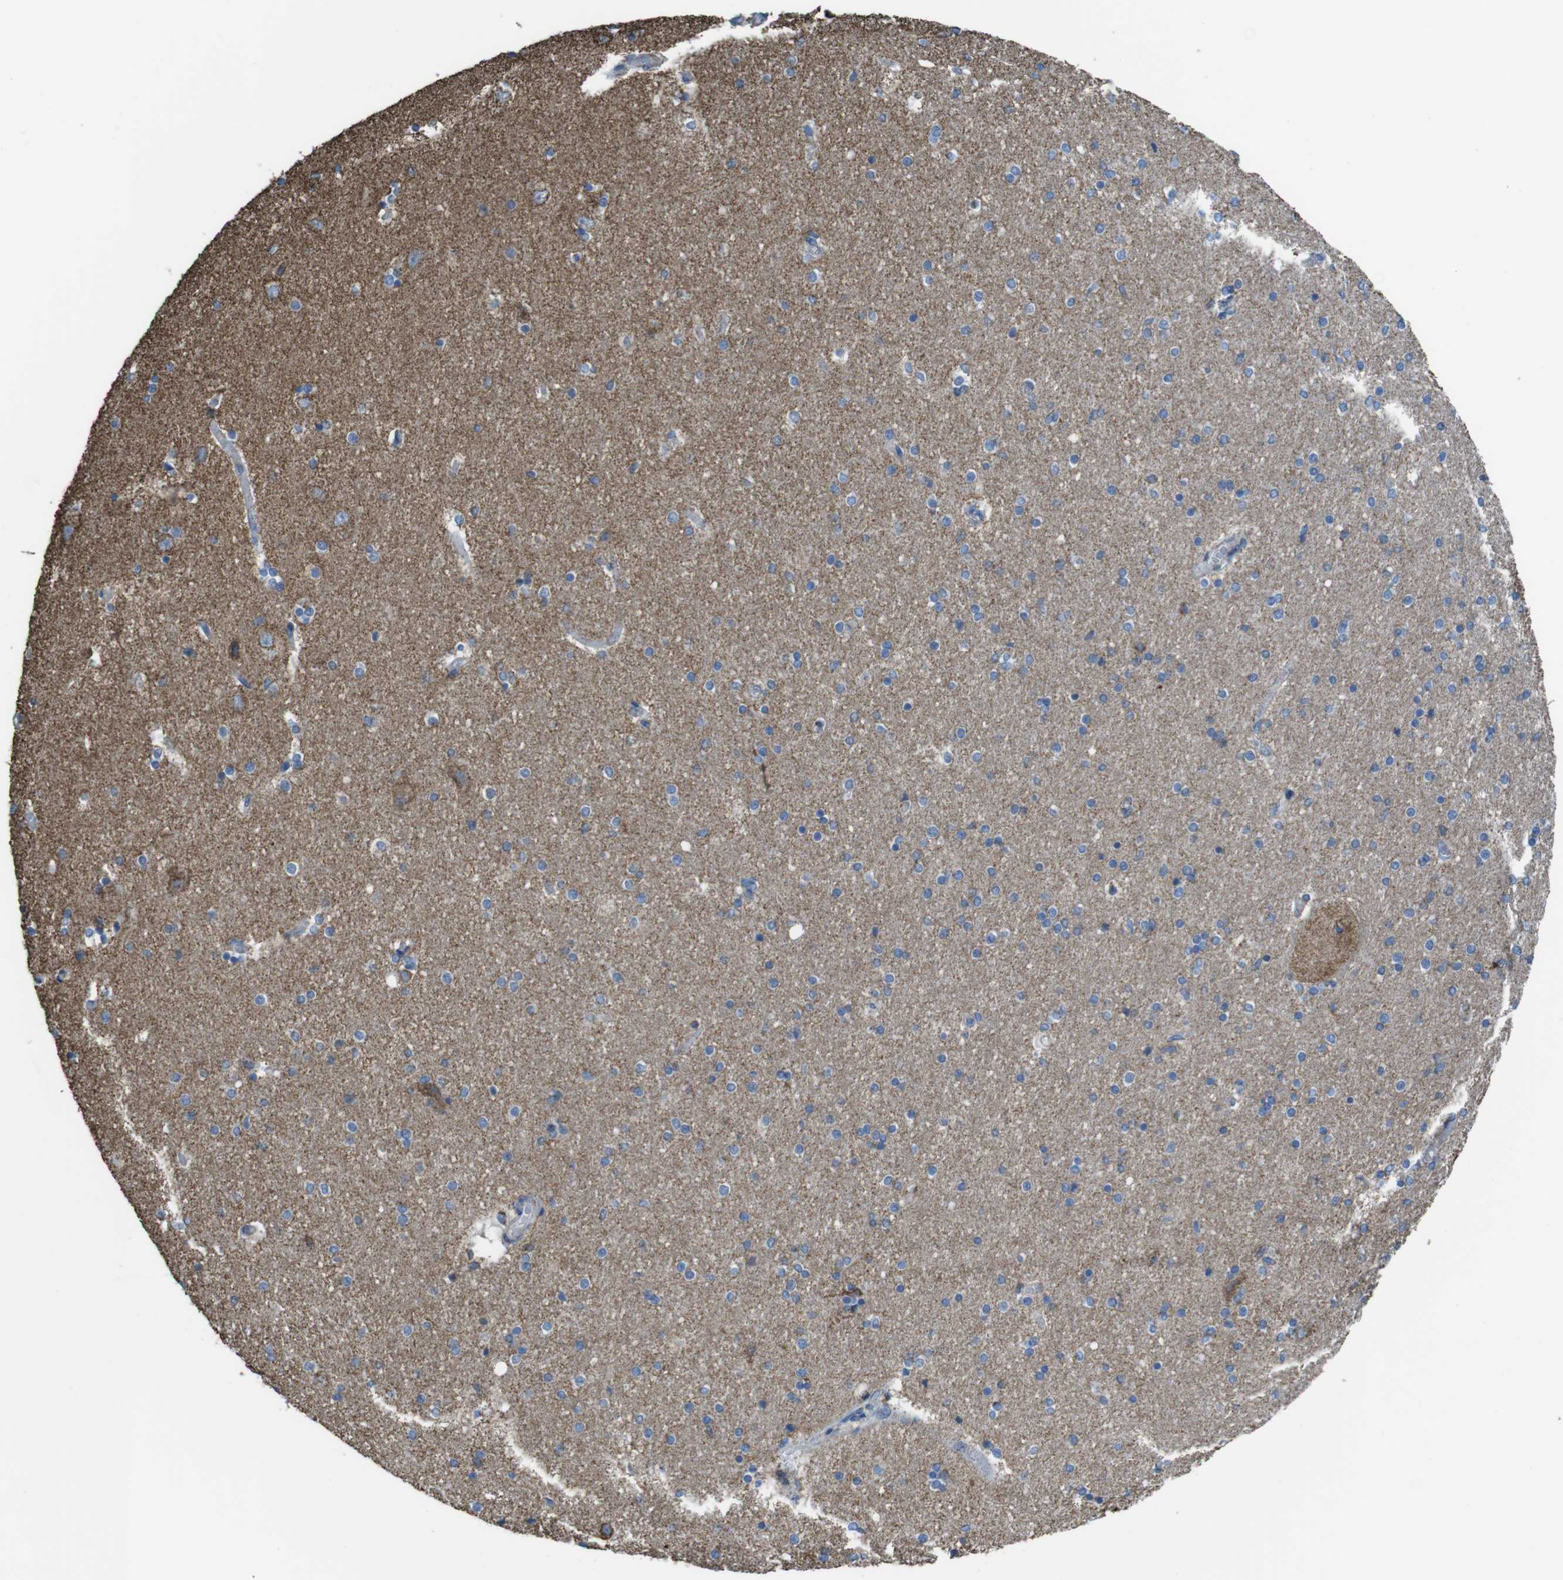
{"staining": {"intensity": "weak", "quantity": "<25%", "location": "cytoplasmic/membranous"}, "tissue": "hippocampus", "cell_type": "Glial cells", "image_type": "normal", "snomed": [{"axis": "morphology", "description": "Normal tissue, NOS"}, {"axis": "topography", "description": "Hippocampus"}], "caption": "Human hippocampus stained for a protein using IHC exhibits no positivity in glial cells.", "gene": "GRIK1", "patient": {"sex": "female", "age": 54}}